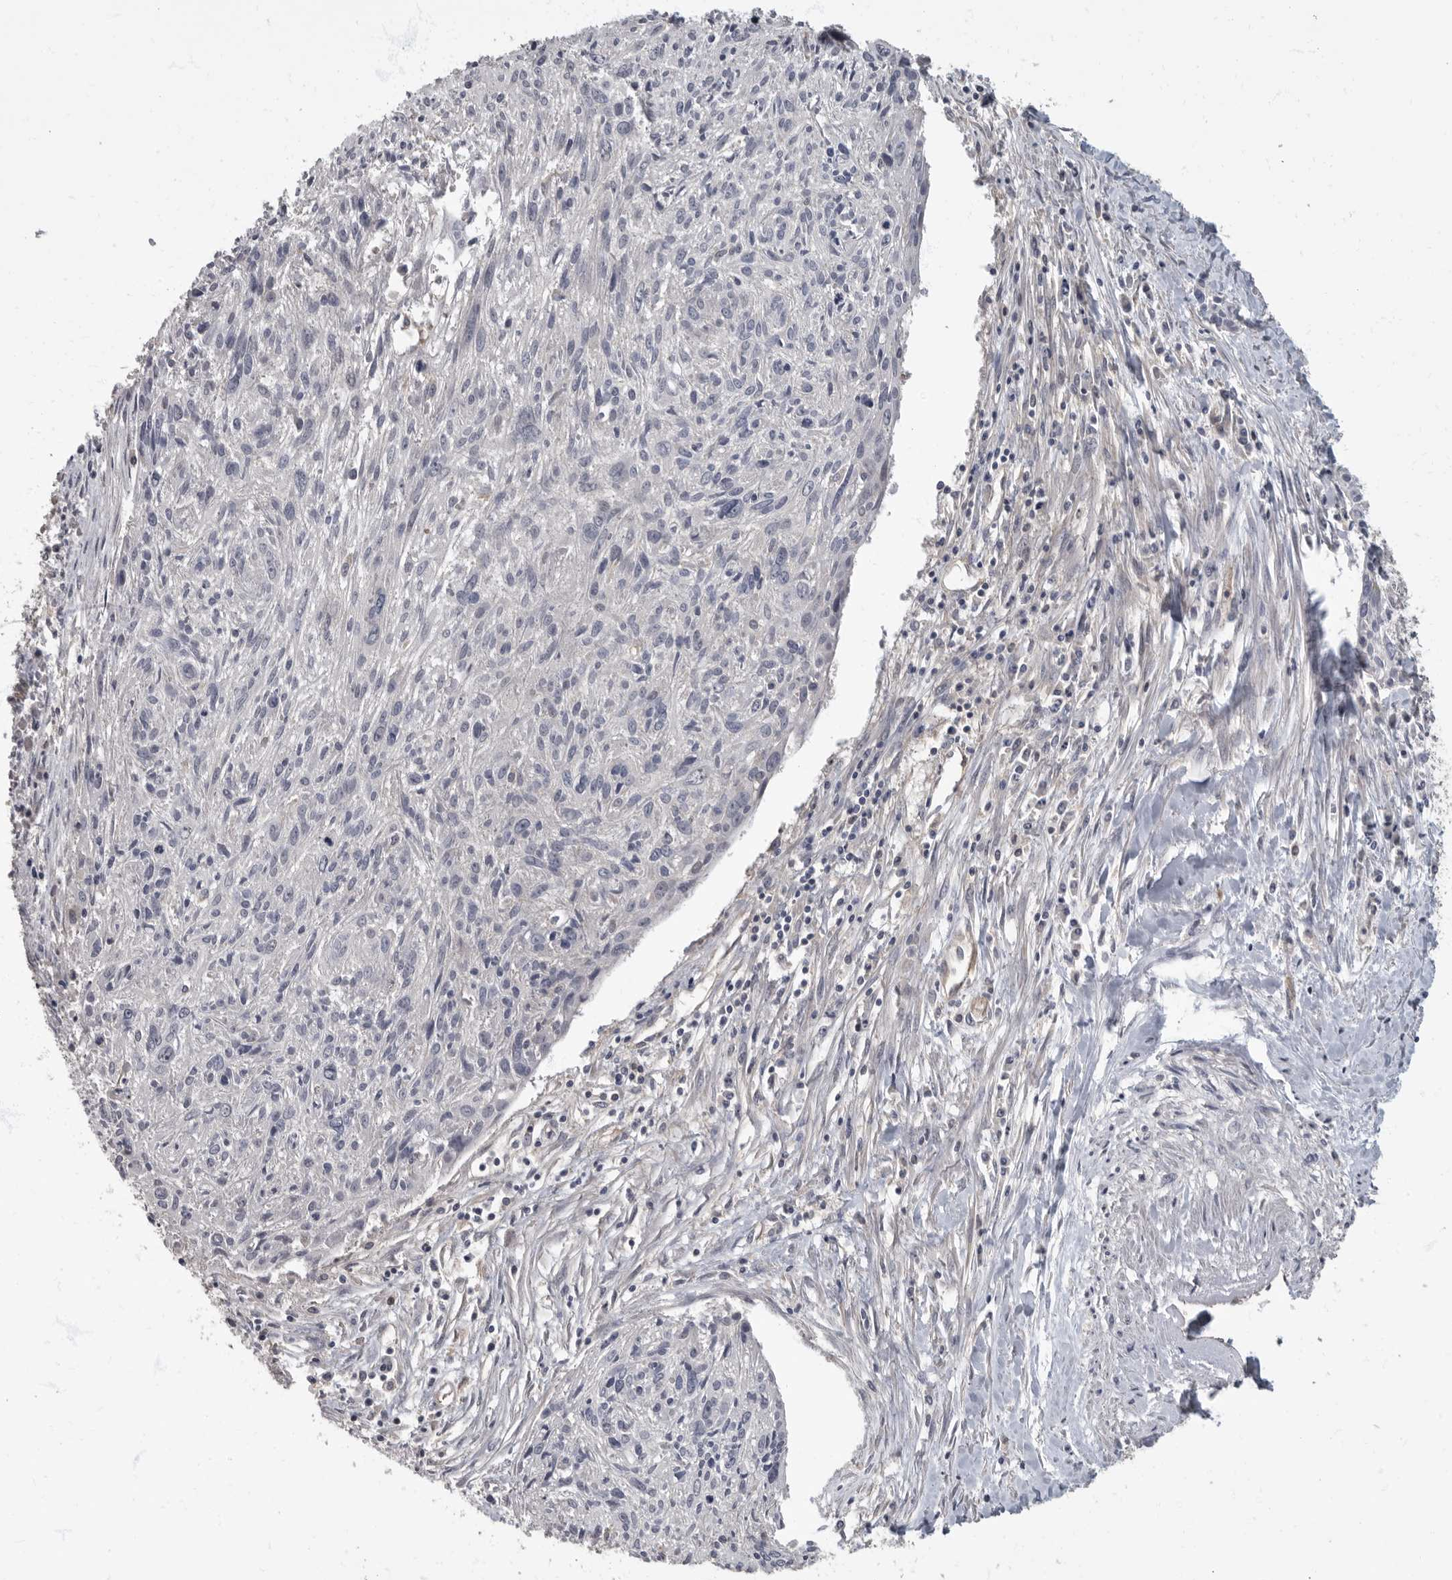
{"staining": {"intensity": "negative", "quantity": "none", "location": "none"}, "tissue": "cervical cancer", "cell_type": "Tumor cells", "image_type": "cancer", "snomed": [{"axis": "morphology", "description": "Squamous cell carcinoma, NOS"}, {"axis": "topography", "description": "Cervix"}], "caption": "An image of human cervical squamous cell carcinoma is negative for staining in tumor cells. (DAB (3,3'-diaminobenzidine) immunohistochemistry (IHC) visualized using brightfield microscopy, high magnification).", "gene": "PDK1", "patient": {"sex": "female", "age": 51}}